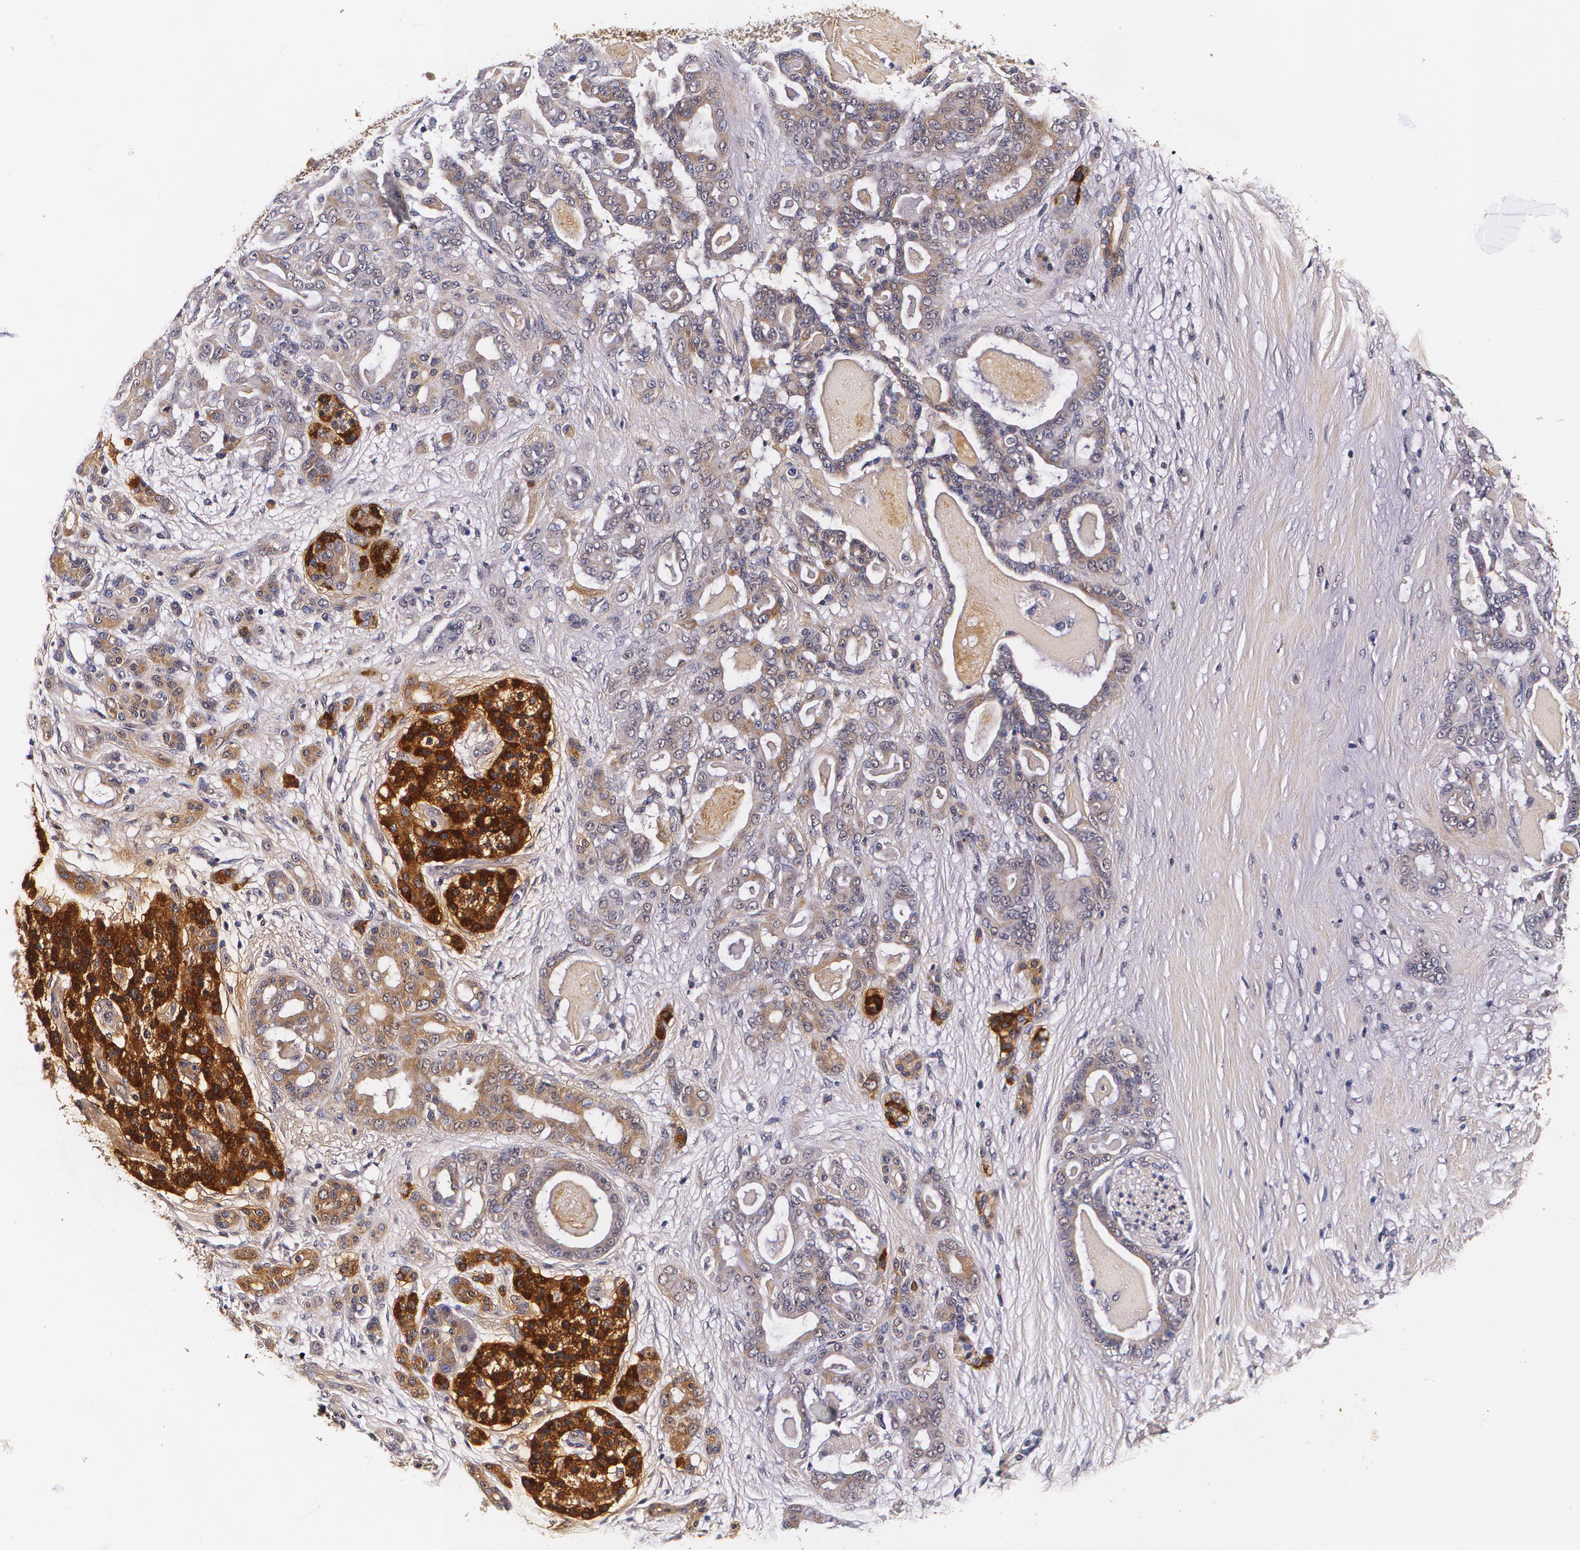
{"staining": {"intensity": "weak", "quantity": ">75%", "location": "cytoplasmic/membranous"}, "tissue": "pancreatic cancer", "cell_type": "Tumor cells", "image_type": "cancer", "snomed": [{"axis": "morphology", "description": "Adenocarcinoma, NOS"}, {"axis": "topography", "description": "Pancreas"}], "caption": "About >75% of tumor cells in adenocarcinoma (pancreatic) reveal weak cytoplasmic/membranous protein expression as visualized by brown immunohistochemical staining.", "gene": "TTR", "patient": {"sex": "male", "age": 63}}